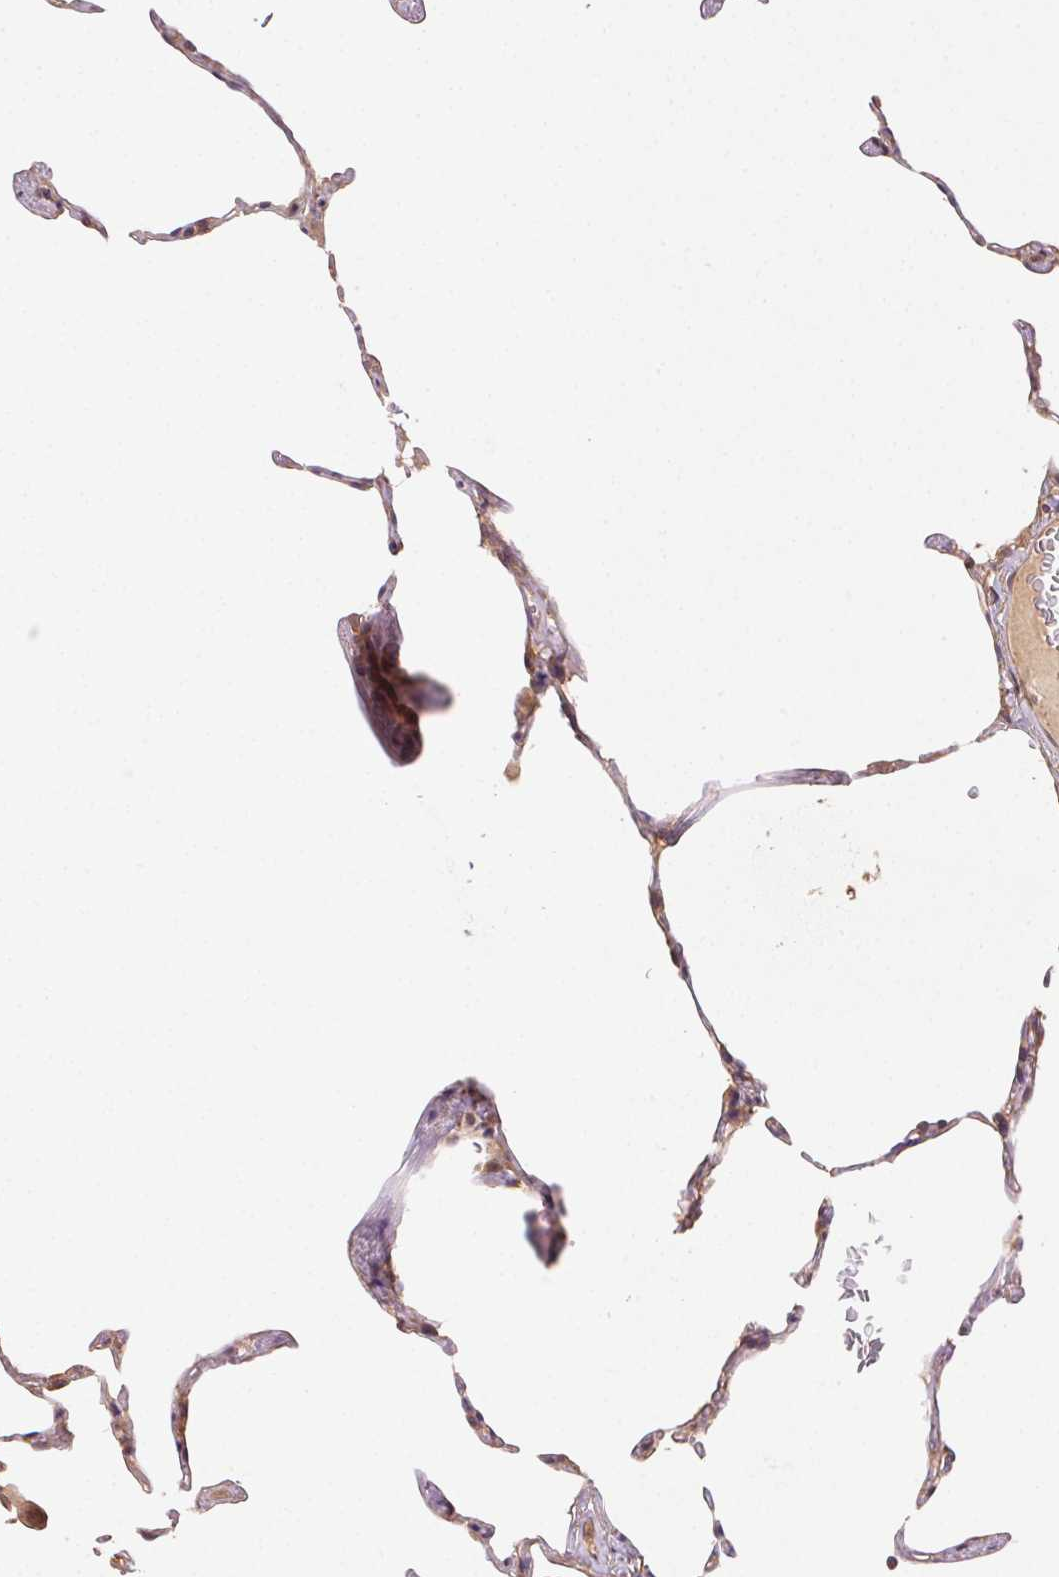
{"staining": {"intensity": "moderate", "quantity": "25%-75%", "location": "cytoplasmic/membranous,nuclear"}, "tissue": "lung", "cell_type": "Alveolar cells", "image_type": "normal", "snomed": [{"axis": "morphology", "description": "Normal tissue, NOS"}, {"axis": "topography", "description": "Lung"}], "caption": "This photomicrograph exhibits IHC staining of unremarkable lung, with medium moderate cytoplasmic/membranous,nuclear expression in approximately 25%-75% of alveolar cells.", "gene": "KLHL15", "patient": {"sex": "female", "age": 57}}